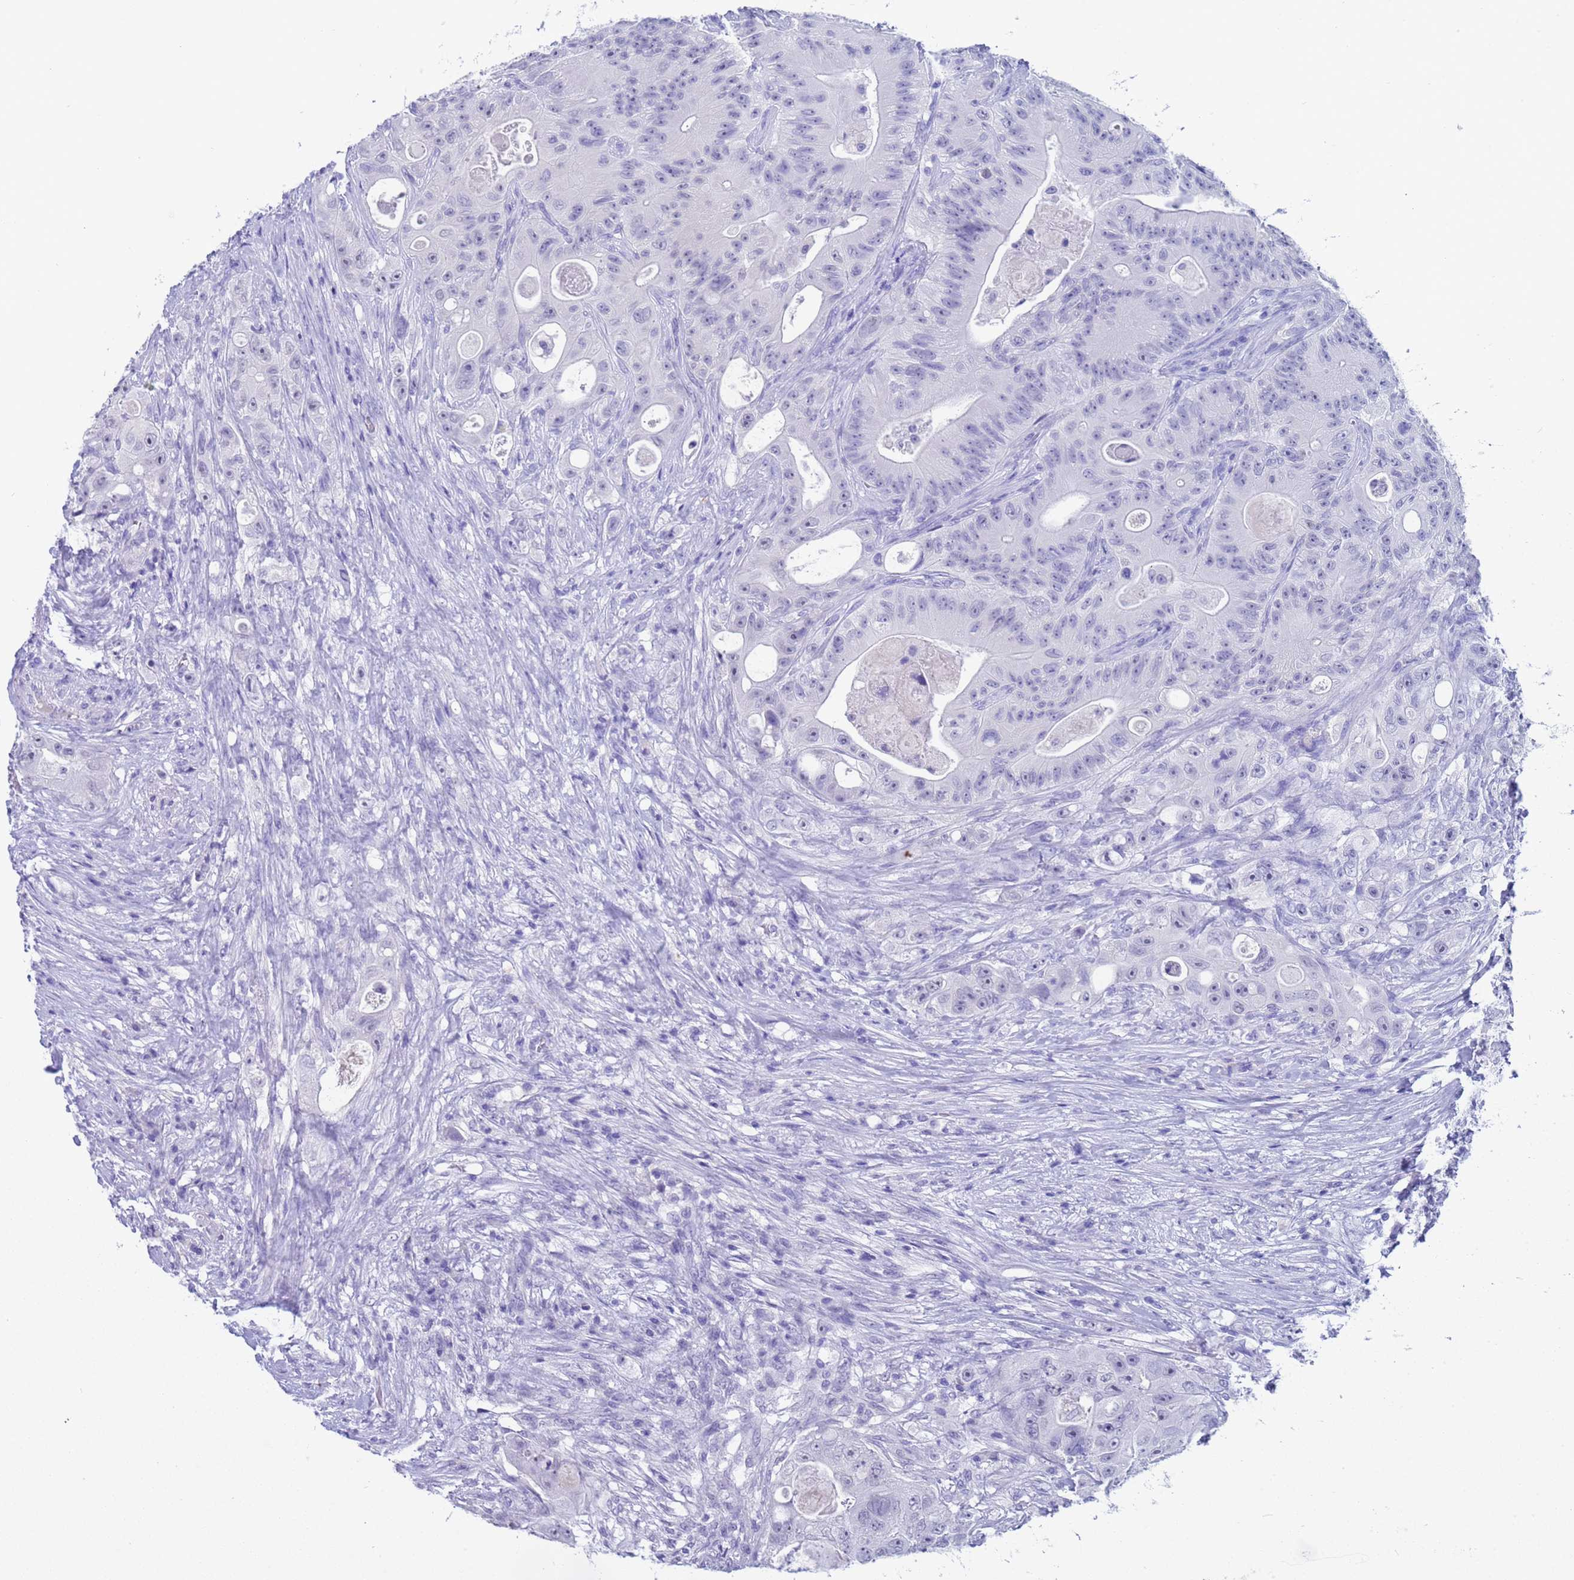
{"staining": {"intensity": "negative", "quantity": "none", "location": "none"}, "tissue": "colorectal cancer", "cell_type": "Tumor cells", "image_type": "cancer", "snomed": [{"axis": "morphology", "description": "Adenocarcinoma, NOS"}, {"axis": "topography", "description": "Colon"}], "caption": "The image demonstrates no significant expression in tumor cells of colorectal cancer (adenocarcinoma).", "gene": "CKM", "patient": {"sex": "female", "age": 46}}